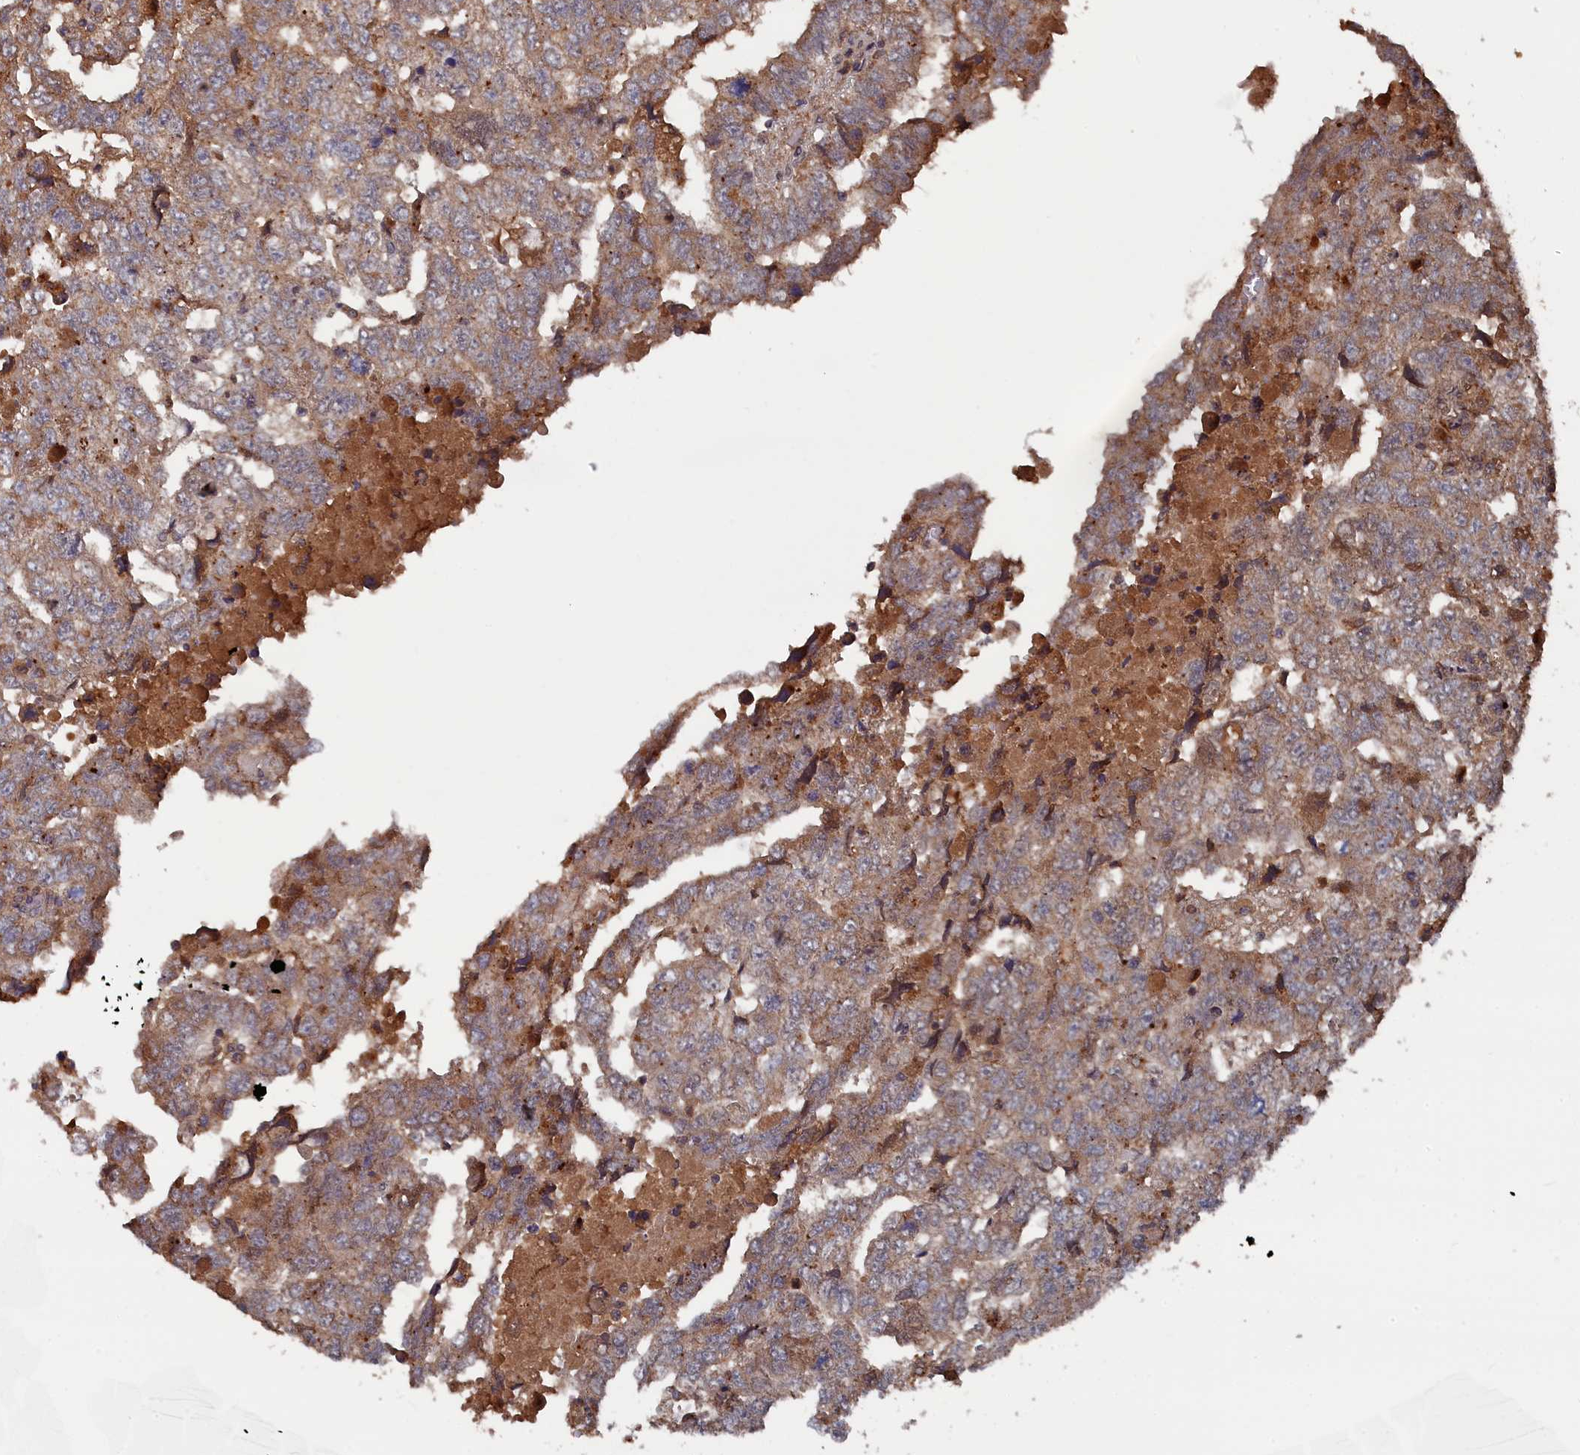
{"staining": {"intensity": "moderate", "quantity": ">75%", "location": "cytoplasmic/membranous"}, "tissue": "testis cancer", "cell_type": "Tumor cells", "image_type": "cancer", "snomed": [{"axis": "morphology", "description": "Carcinoma, Embryonal, NOS"}, {"axis": "topography", "description": "Testis"}], "caption": "A high-resolution photomicrograph shows immunohistochemistry staining of testis embryonal carcinoma, which exhibits moderate cytoplasmic/membranous expression in about >75% of tumor cells.", "gene": "CEACAM21", "patient": {"sex": "male", "age": 36}}